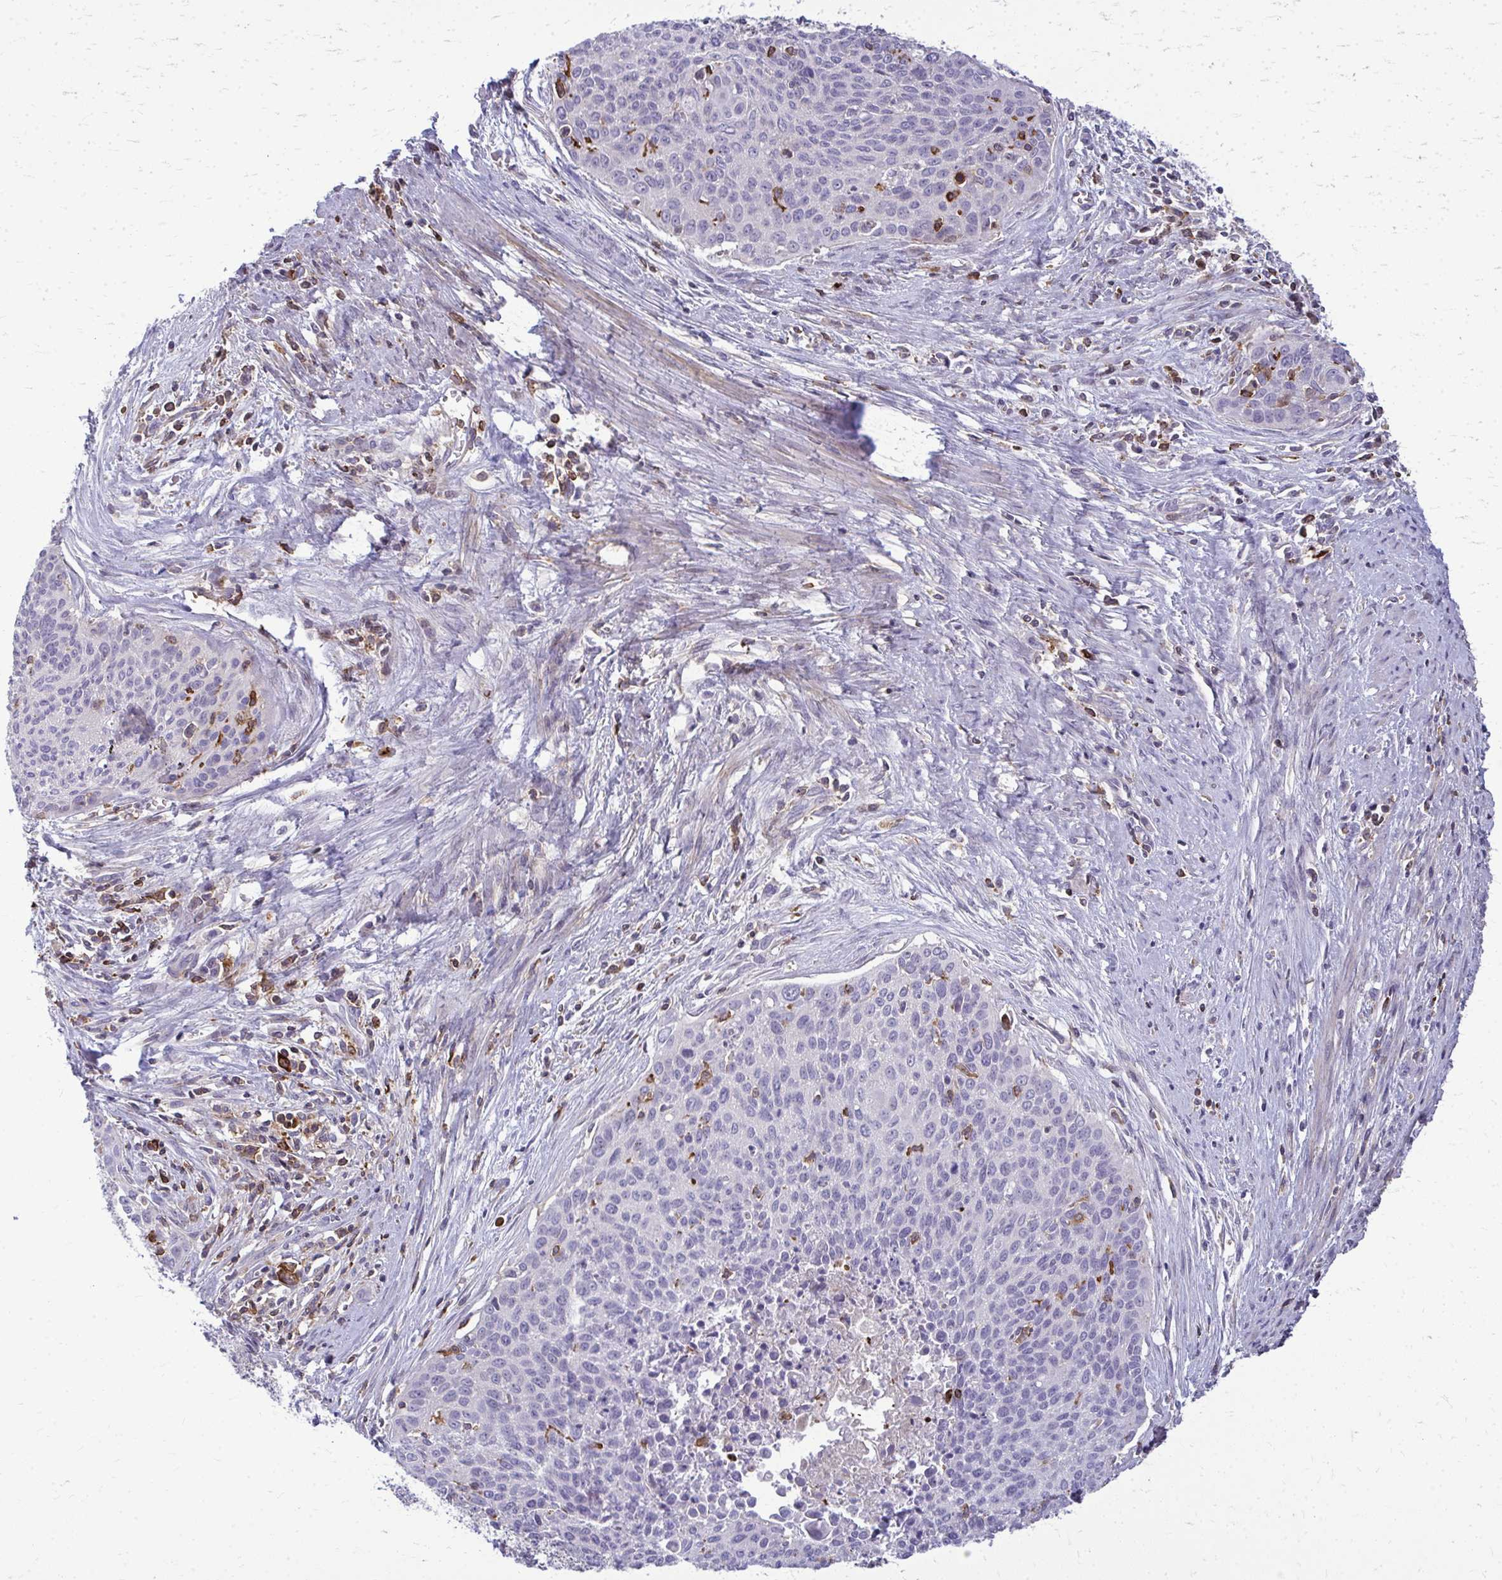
{"staining": {"intensity": "negative", "quantity": "none", "location": "none"}, "tissue": "cervical cancer", "cell_type": "Tumor cells", "image_type": "cancer", "snomed": [{"axis": "morphology", "description": "Squamous cell carcinoma, NOS"}, {"axis": "topography", "description": "Cervix"}], "caption": "Immunohistochemical staining of human cervical squamous cell carcinoma reveals no significant staining in tumor cells. (Stains: DAB (3,3'-diaminobenzidine) IHC with hematoxylin counter stain, Microscopy: brightfield microscopy at high magnification).", "gene": "AP5M1", "patient": {"sex": "female", "age": 55}}